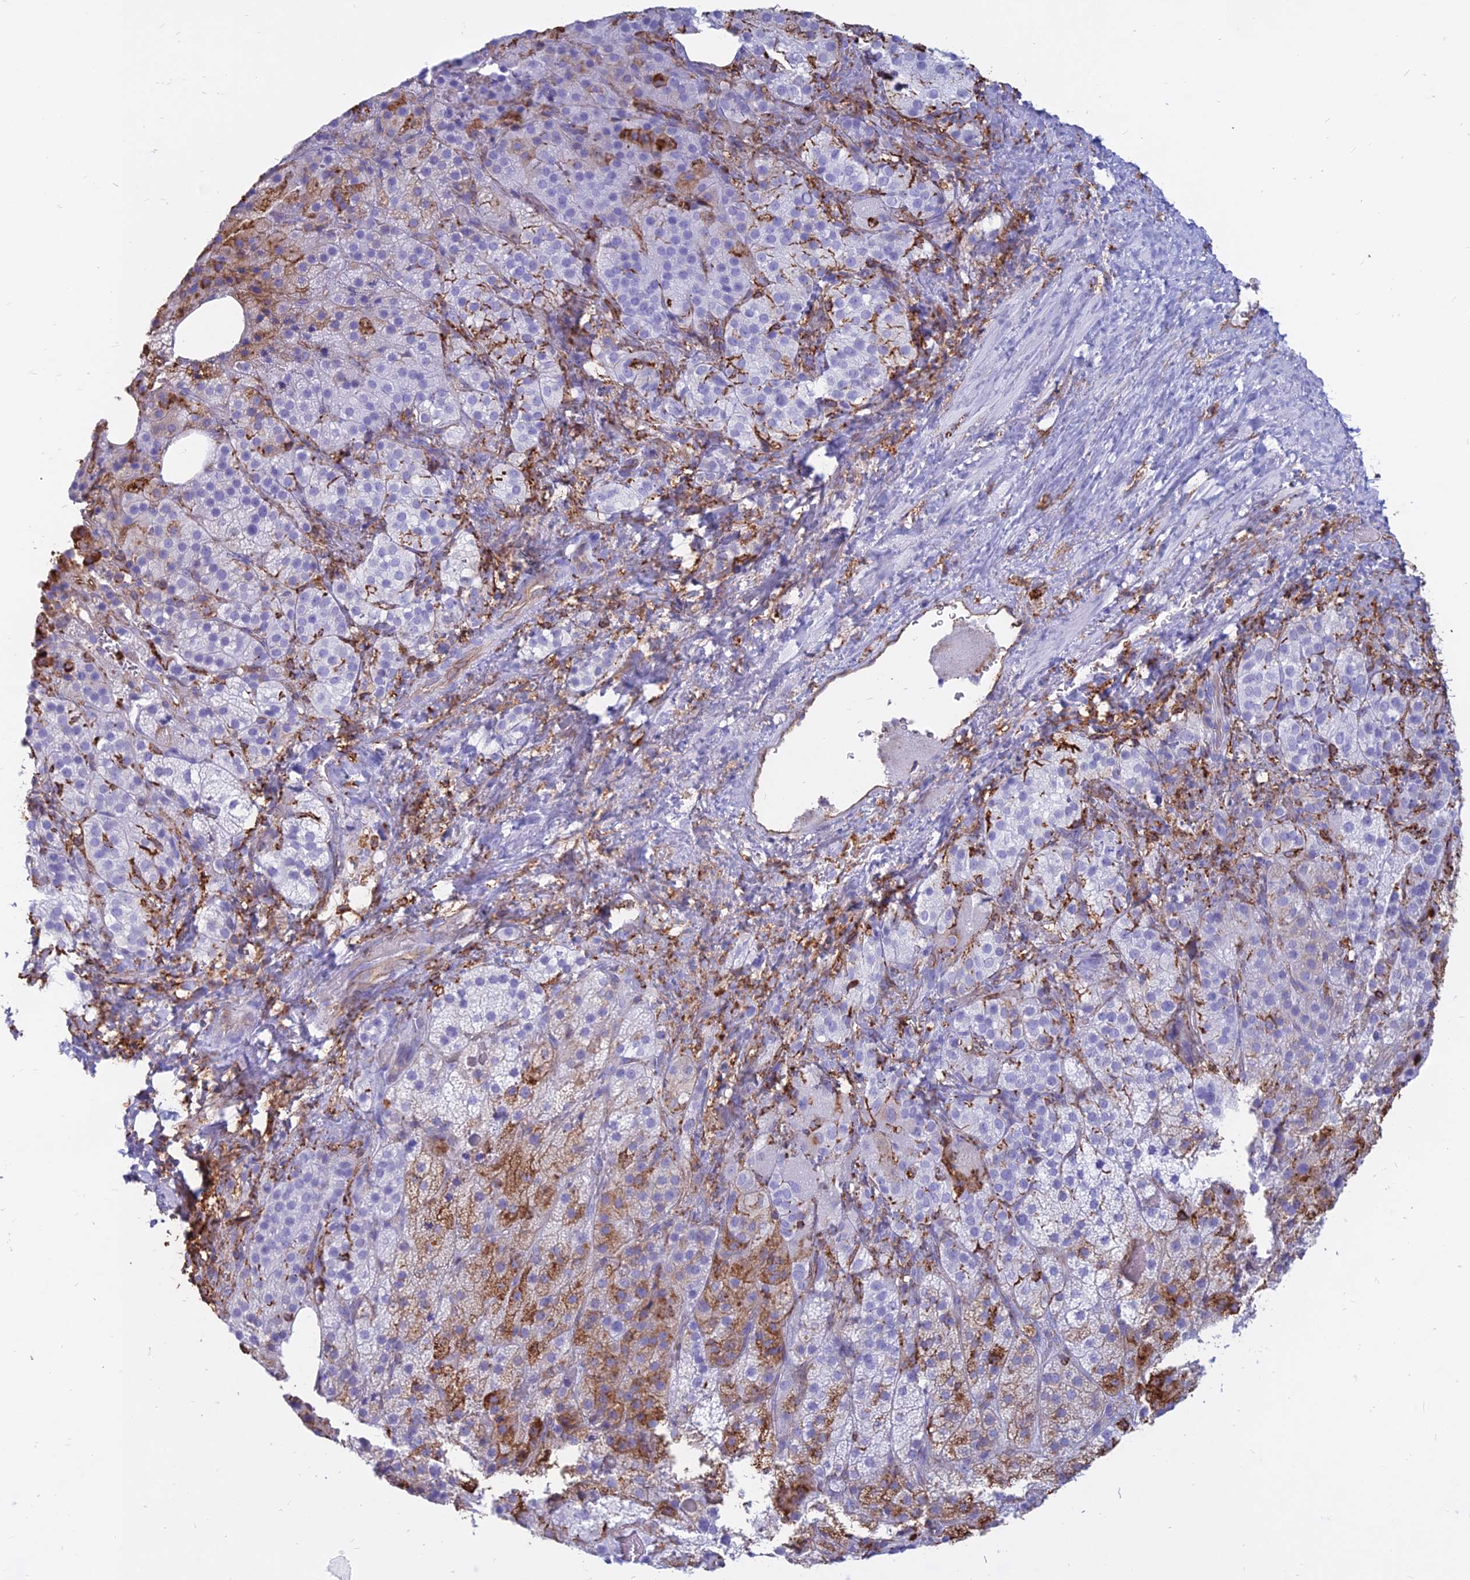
{"staining": {"intensity": "moderate", "quantity": "<25%", "location": "cytoplasmic/membranous"}, "tissue": "adrenal gland", "cell_type": "Glandular cells", "image_type": "normal", "snomed": [{"axis": "morphology", "description": "Normal tissue, NOS"}, {"axis": "topography", "description": "Adrenal gland"}], "caption": "The histopathology image exhibits a brown stain indicating the presence of a protein in the cytoplasmic/membranous of glandular cells in adrenal gland. (DAB IHC, brown staining for protein, blue staining for nuclei).", "gene": "HLA", "patient": {"sex": "female", "age": 59}}